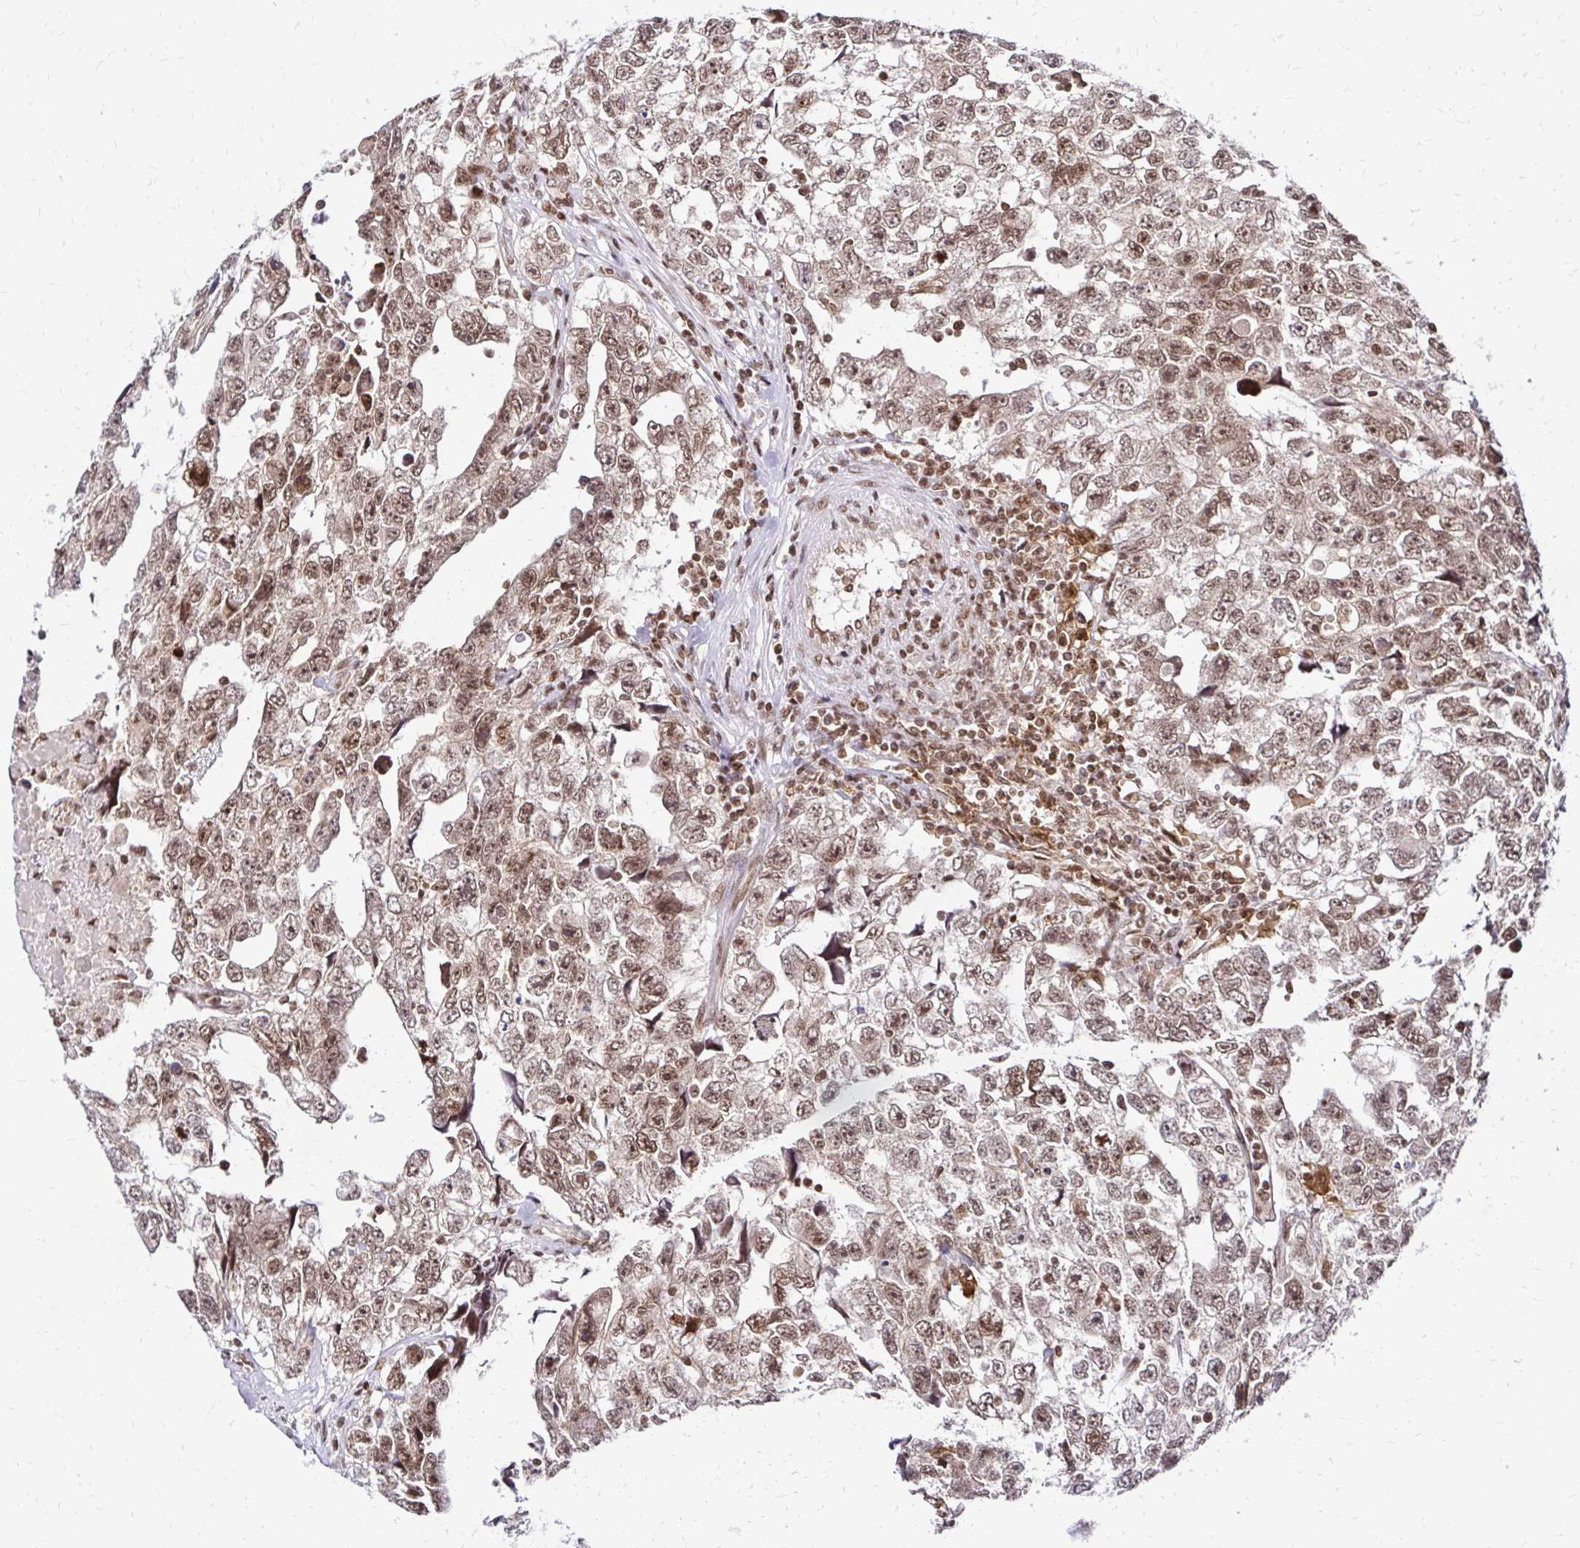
{"staining": {"intensity": "moderate", "quantity": ">75%", "location": "nuclear"}, "tissue": "testis cancer", "cell_type": "Tumor cells", "image_type": "cancer", "snomed": [{"axis": "morphology", "description": "Carcinoma, Embryonal, NOS"}, {"axis": "topography", "description": "Testis"}], "caption": "Immunohistochemical staining of testis embryonal carcinoma exhibits moderate nuclear protein staining in about >75% of tumor cells. (DAB (3,3'-diaminobenzidine) IHC, brown staining for protein, blue staining for nuclei).", "gene": "GLYR1", "patient": {"sex": "male", "age": 22}}